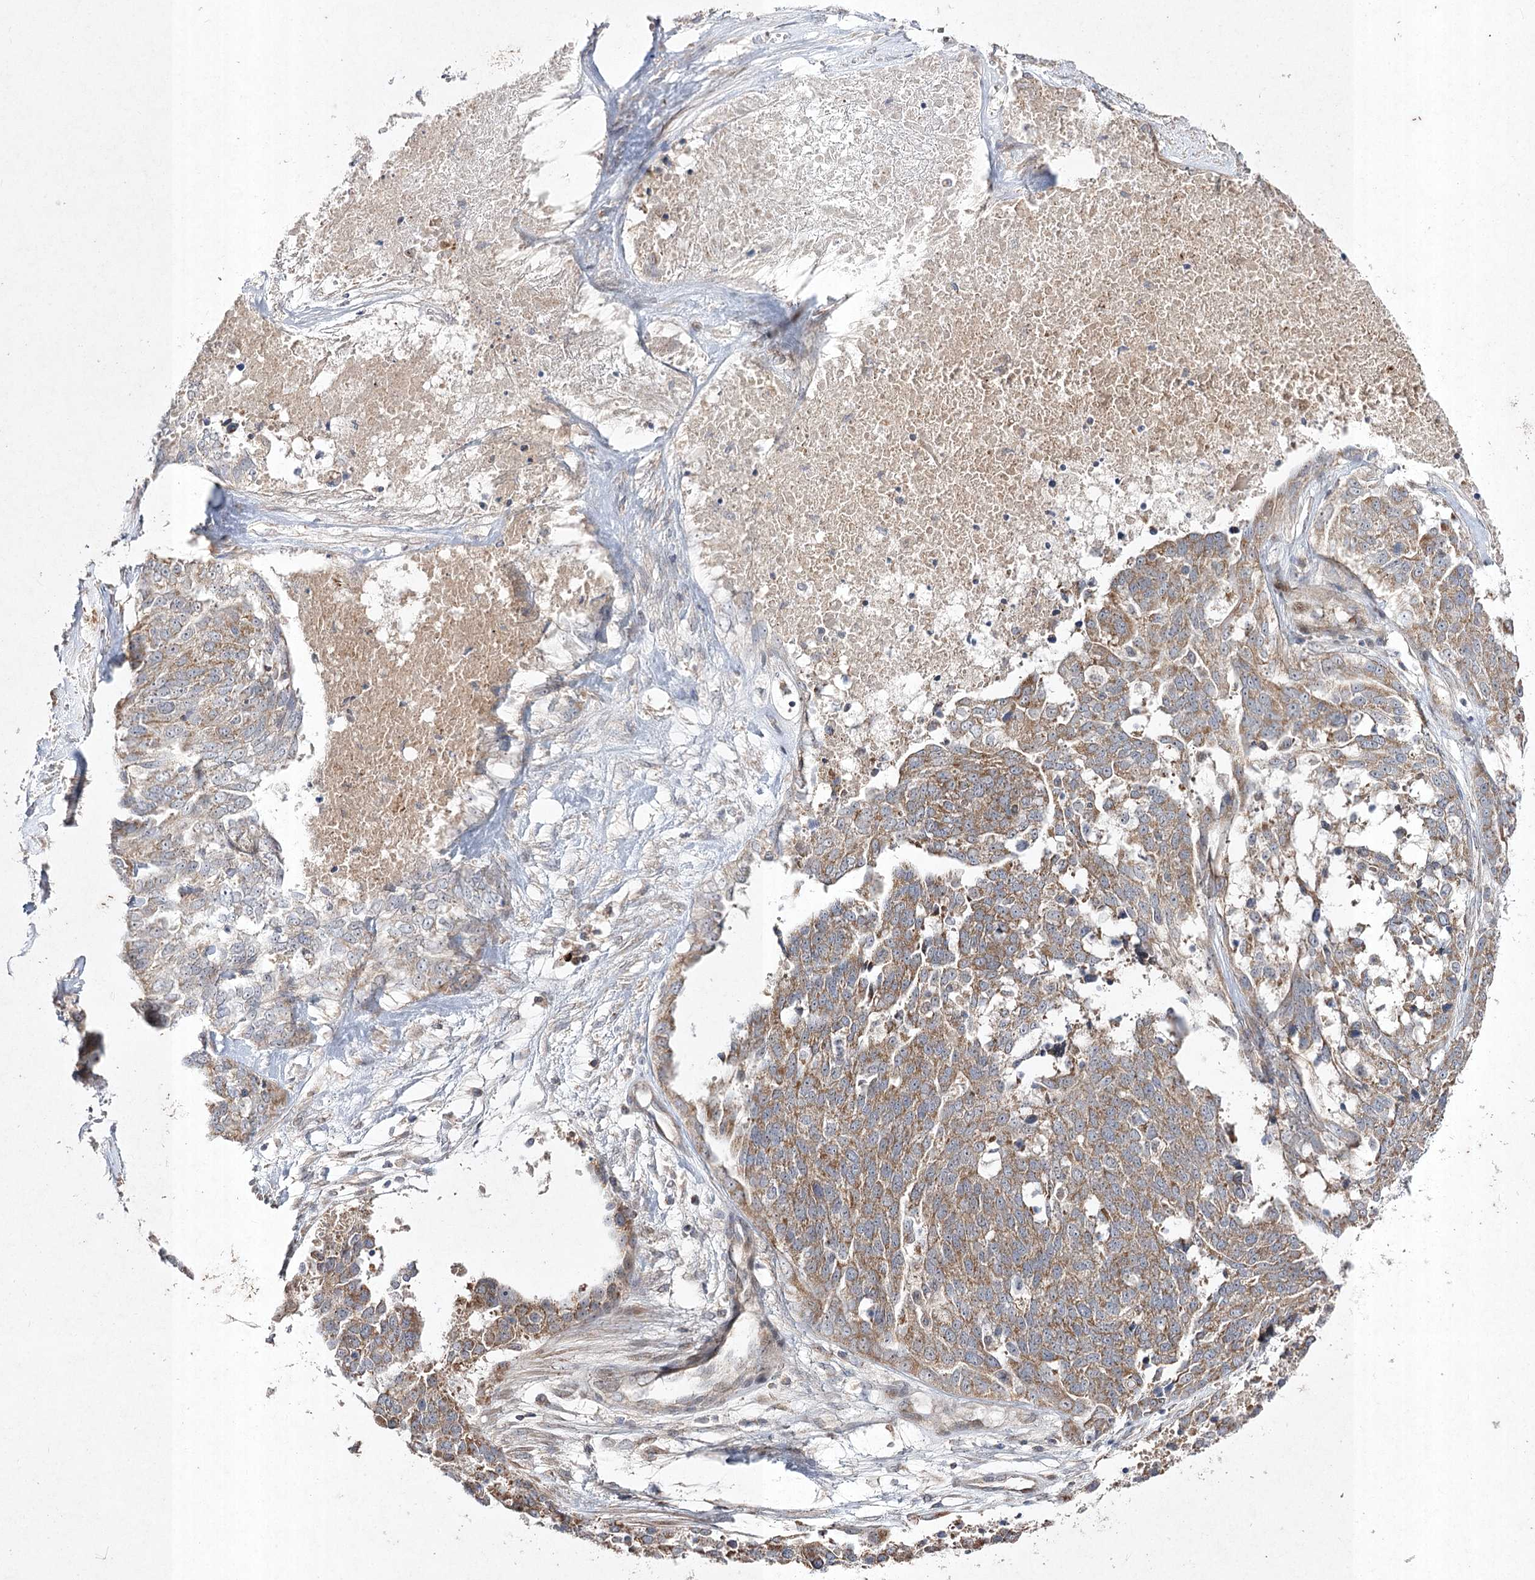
{"staining": {"intensity": "moderate", "quantity": ">75%", "location": "cytoplasmic/membranous"}, "tissue": "ovarian cancer", "cell_type": "Tumor cells", "image_type": "cancer", "snomed": [{"axis": "morphology", "description": "Cystadenocarcinoma, serous, NOS"}, {"axis": "topography", "description": "Ovary"}], "caption": "Immunohistochemical staining of human serous cystadenocarcinoma (ovarian) demonstrates medium levels of moderate cytoplasmic/membranous expression in approximately >75% of tumor cells.", "gene": "FANCL", "patient": {"sex": "female", "age": 44}}